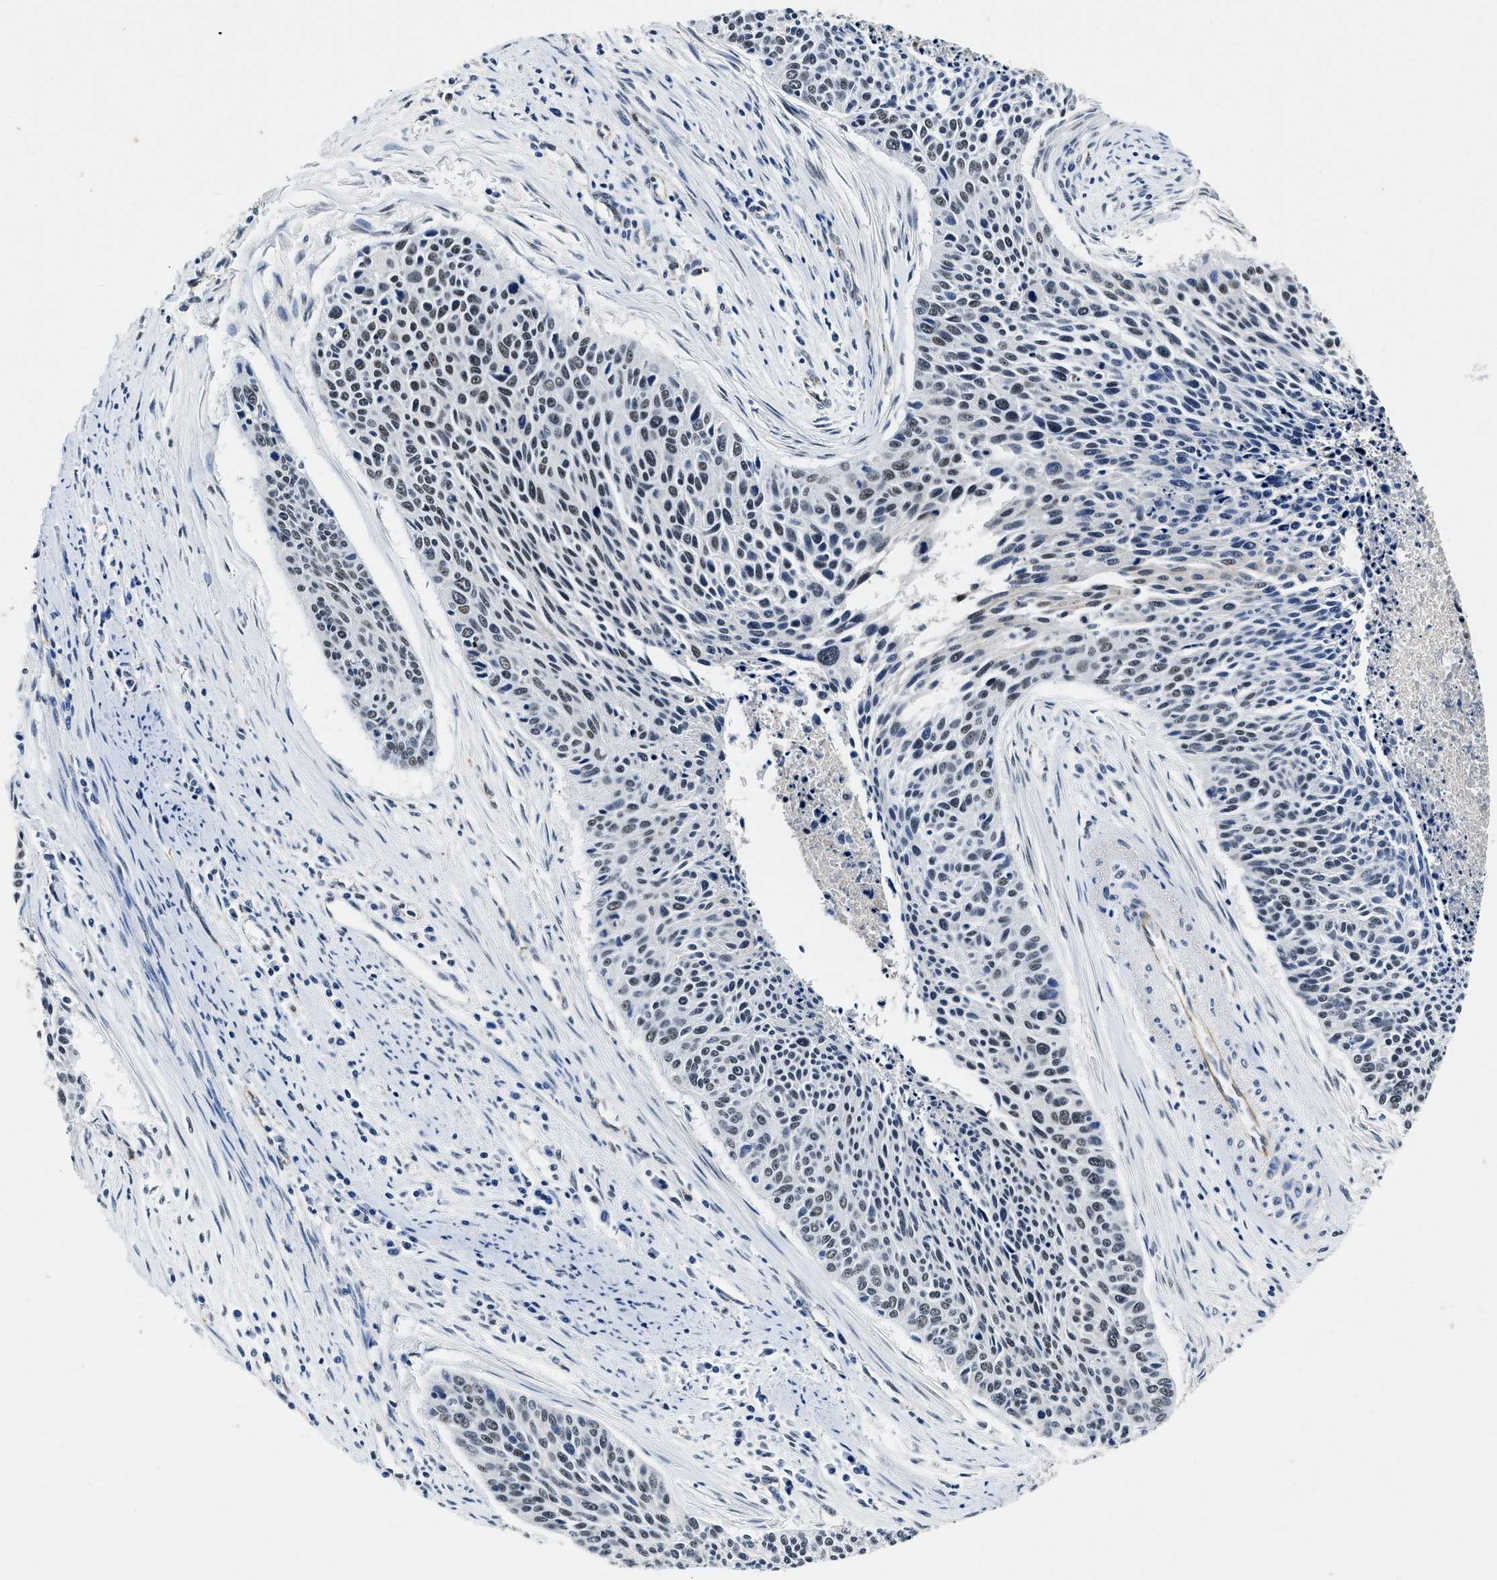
{"staining": {"intensity": "moderate", "quantity": "<25%", "location": "nuclear"}, "tissue": "cervical cancer", "cell_type": "Tumor cells", "image_type": "cancer", "snomed": [{"axis": "morphology", "description": "Squamous cell carcinoma, NOS"}, {"axis": "topography", "description": "Cervix"}], "caption": "Tumor cells reveal moderate nuclear staining in approximately <25% of cells in cervical cancer (squamous cell carcinoma).", "gene": "CCNE1", "patient": {"sex": "female", "age": 55}}